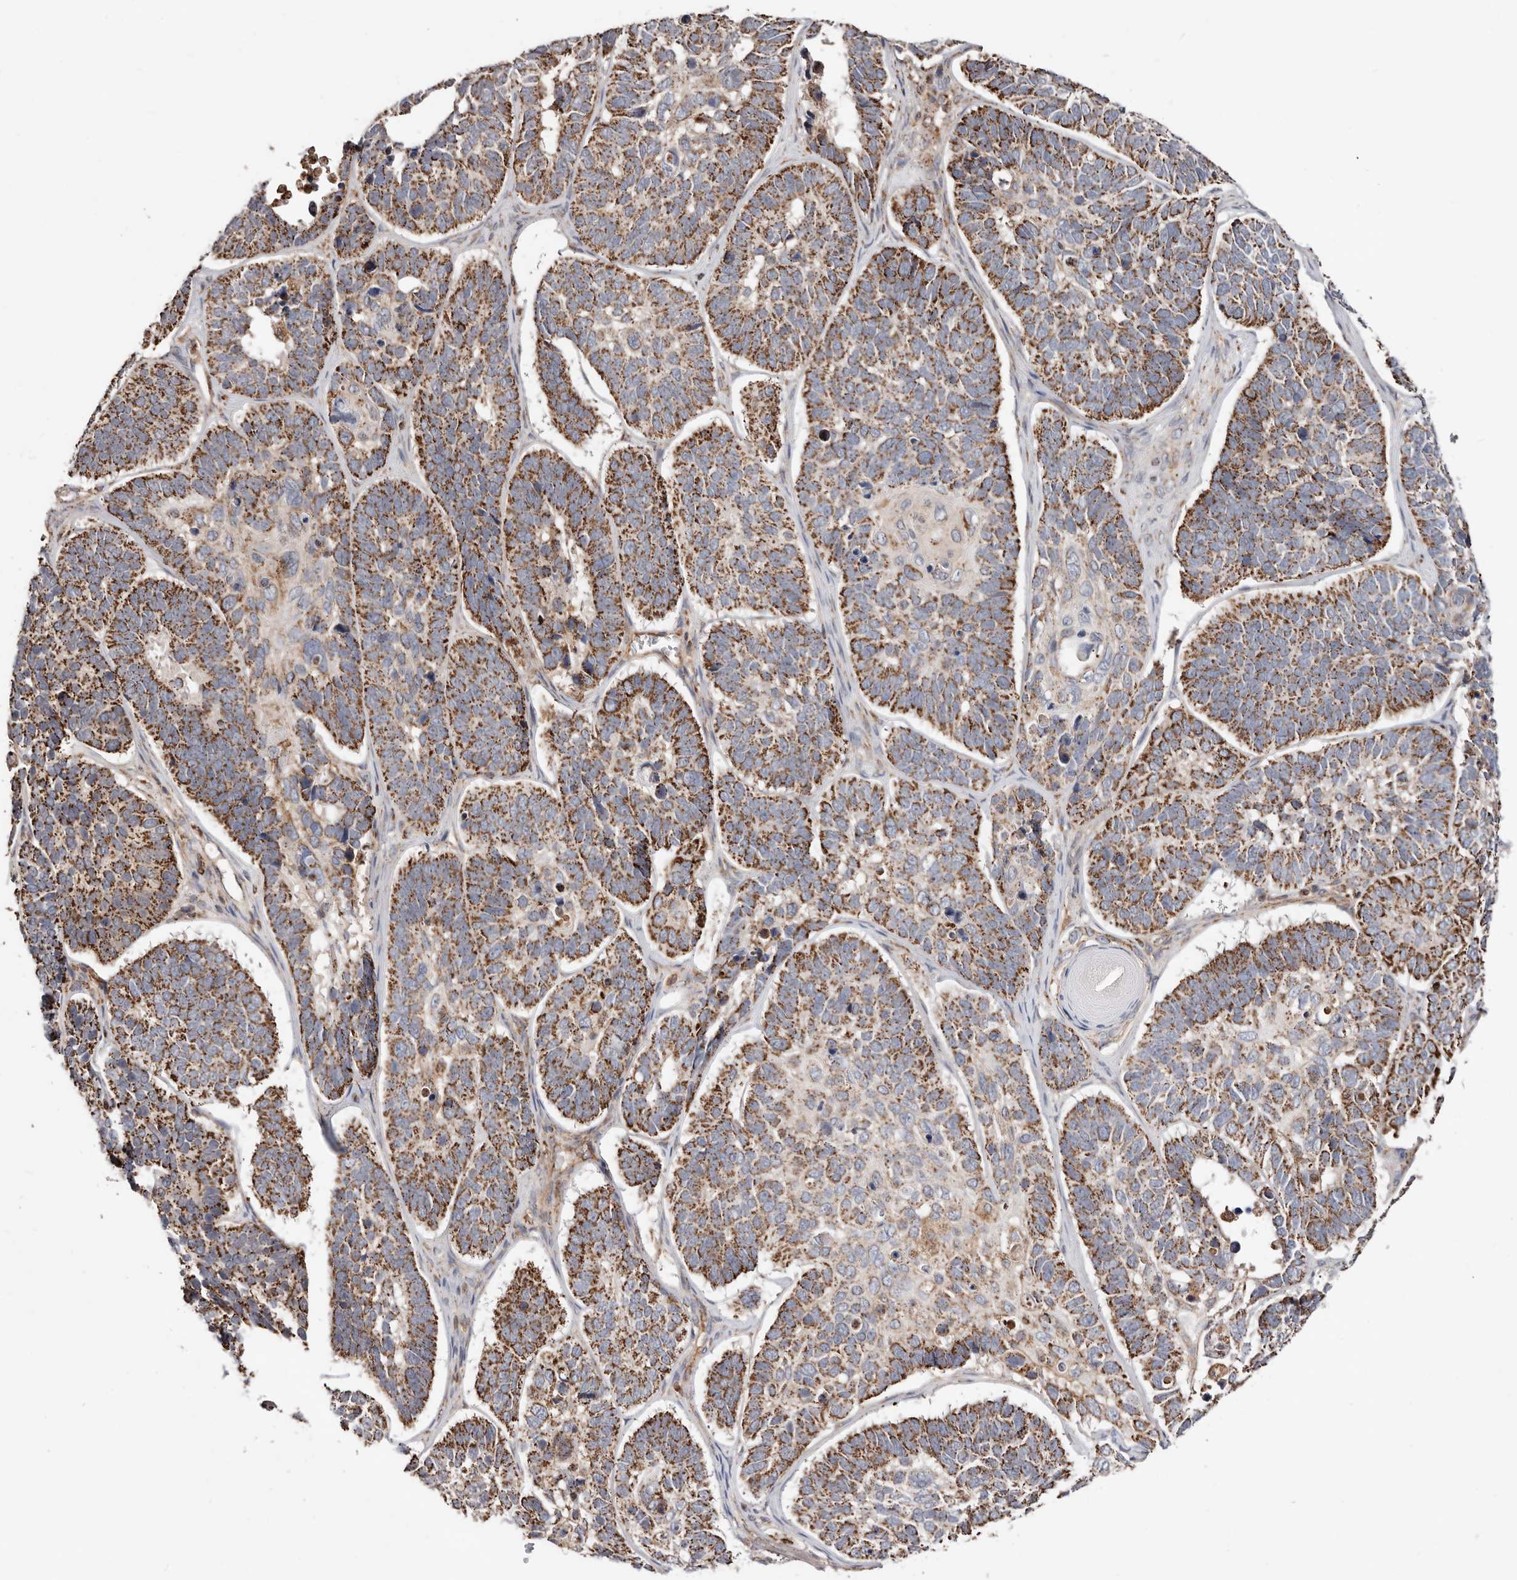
{"staining": {"intensity": "strong", "quantity": ">75%", "location": "cytoplasmic/membranous"}, "tissue": "skin cancer", "cell_type": "Tumor cells", "image_type": "cancer", "snomed": [{"axis": "morphology", "description": "Basal cell carcinoma"}, {"axis": "topography", "description": "Skin"}], "caption": "This is an image of IHC staining of skin basal cell carcinoma, which shows strong expression in the cytoplasmic/membranous of tumor cells.", "gene": "PRKACB", "patient": {"sex": "male", "age": 62}}